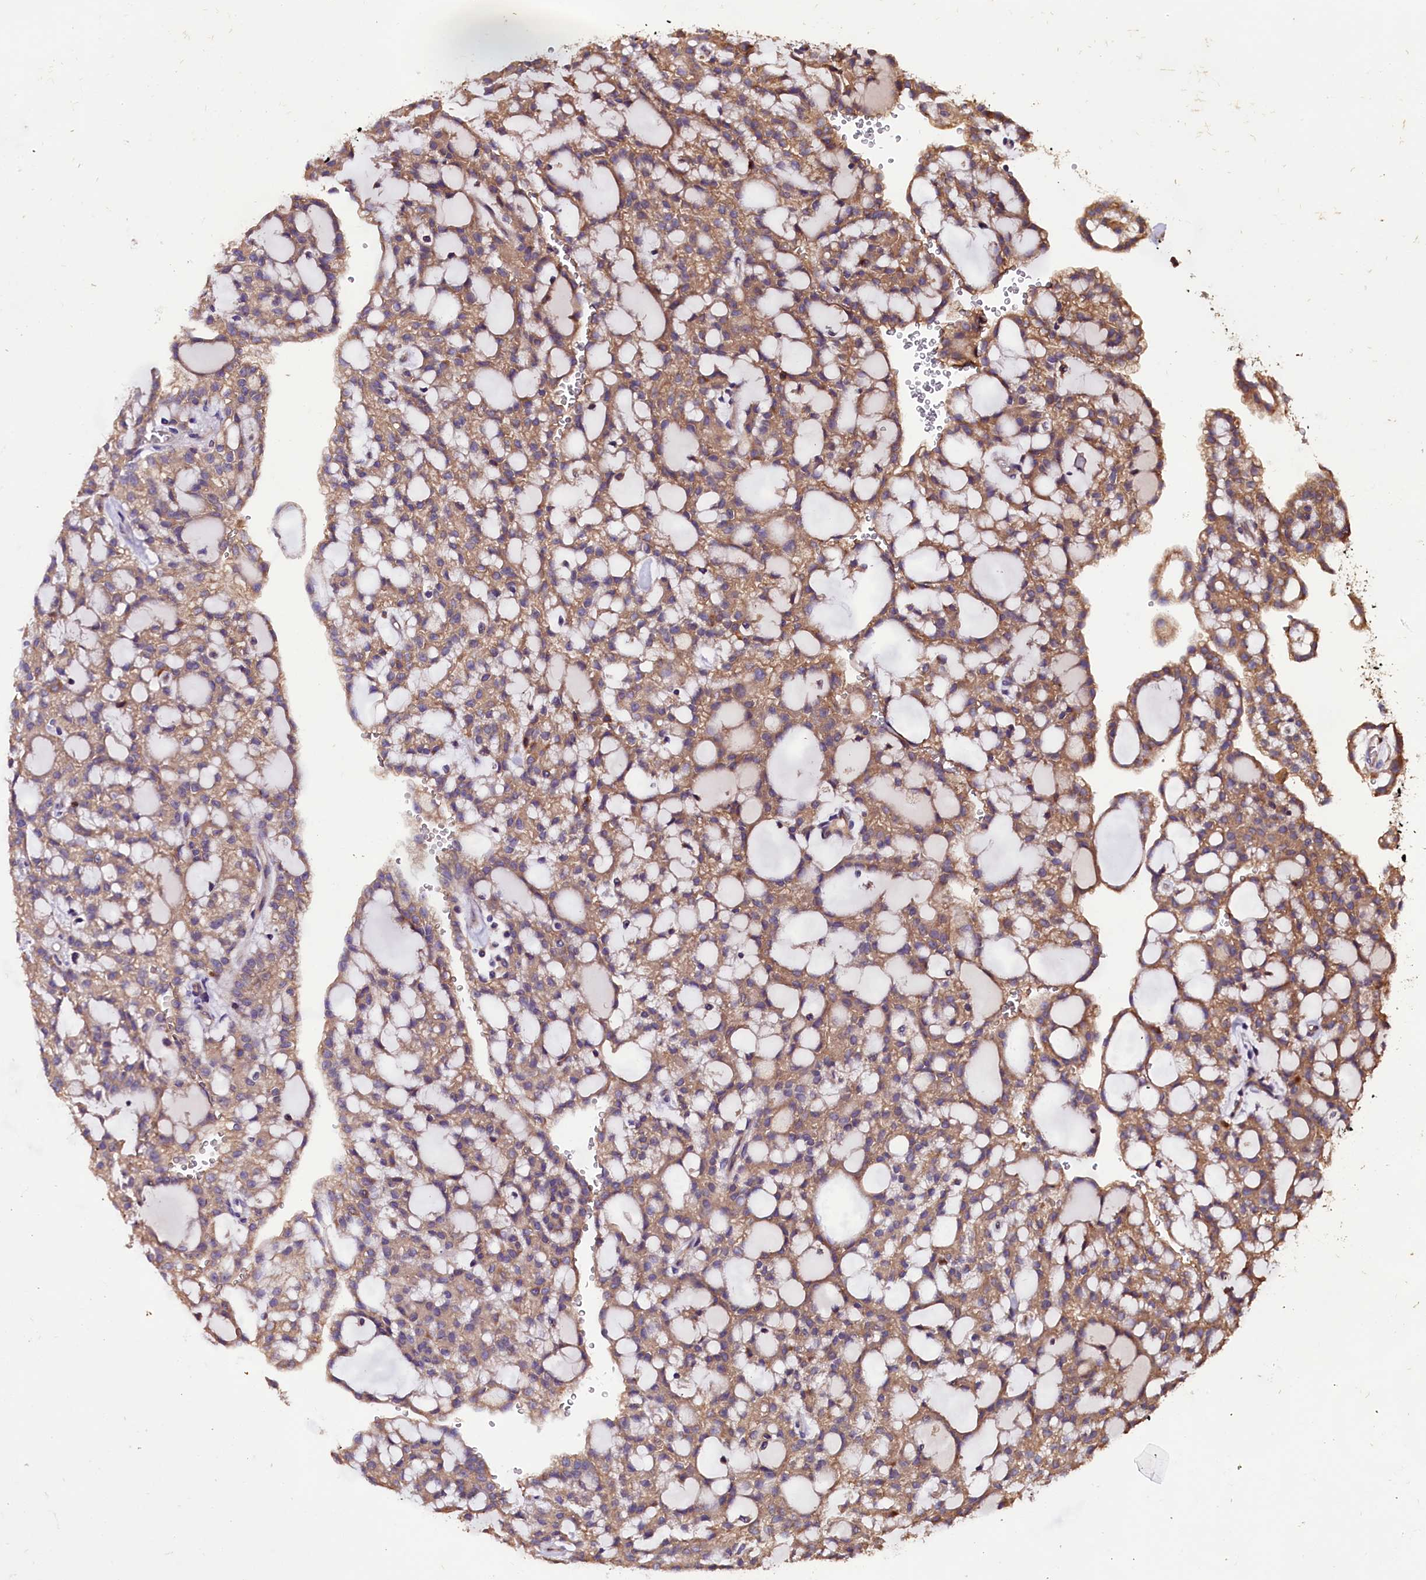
{"staining": {"intensity": "moderate", "quantity": ">75%", "location": "cytoplasmic/membranous"}, "tissue": "renal cancer", "cell_type": "Tumor cells", "image_type": "cancer", "snomed": [{"axis": "morphology", "description": "Adenocarcinoma, NOS"}, {"axis": "topography", "description": "Kidney"}], "caption": "There is medium levels of moderate cytoplasmic/membranous positivity in tumor cells of renal adenocarcinoma, as demonstrated by immunohistochemical staining (brown color).", "gene": "ENKD1", "patient": {"sex": "male", "age": 63}}